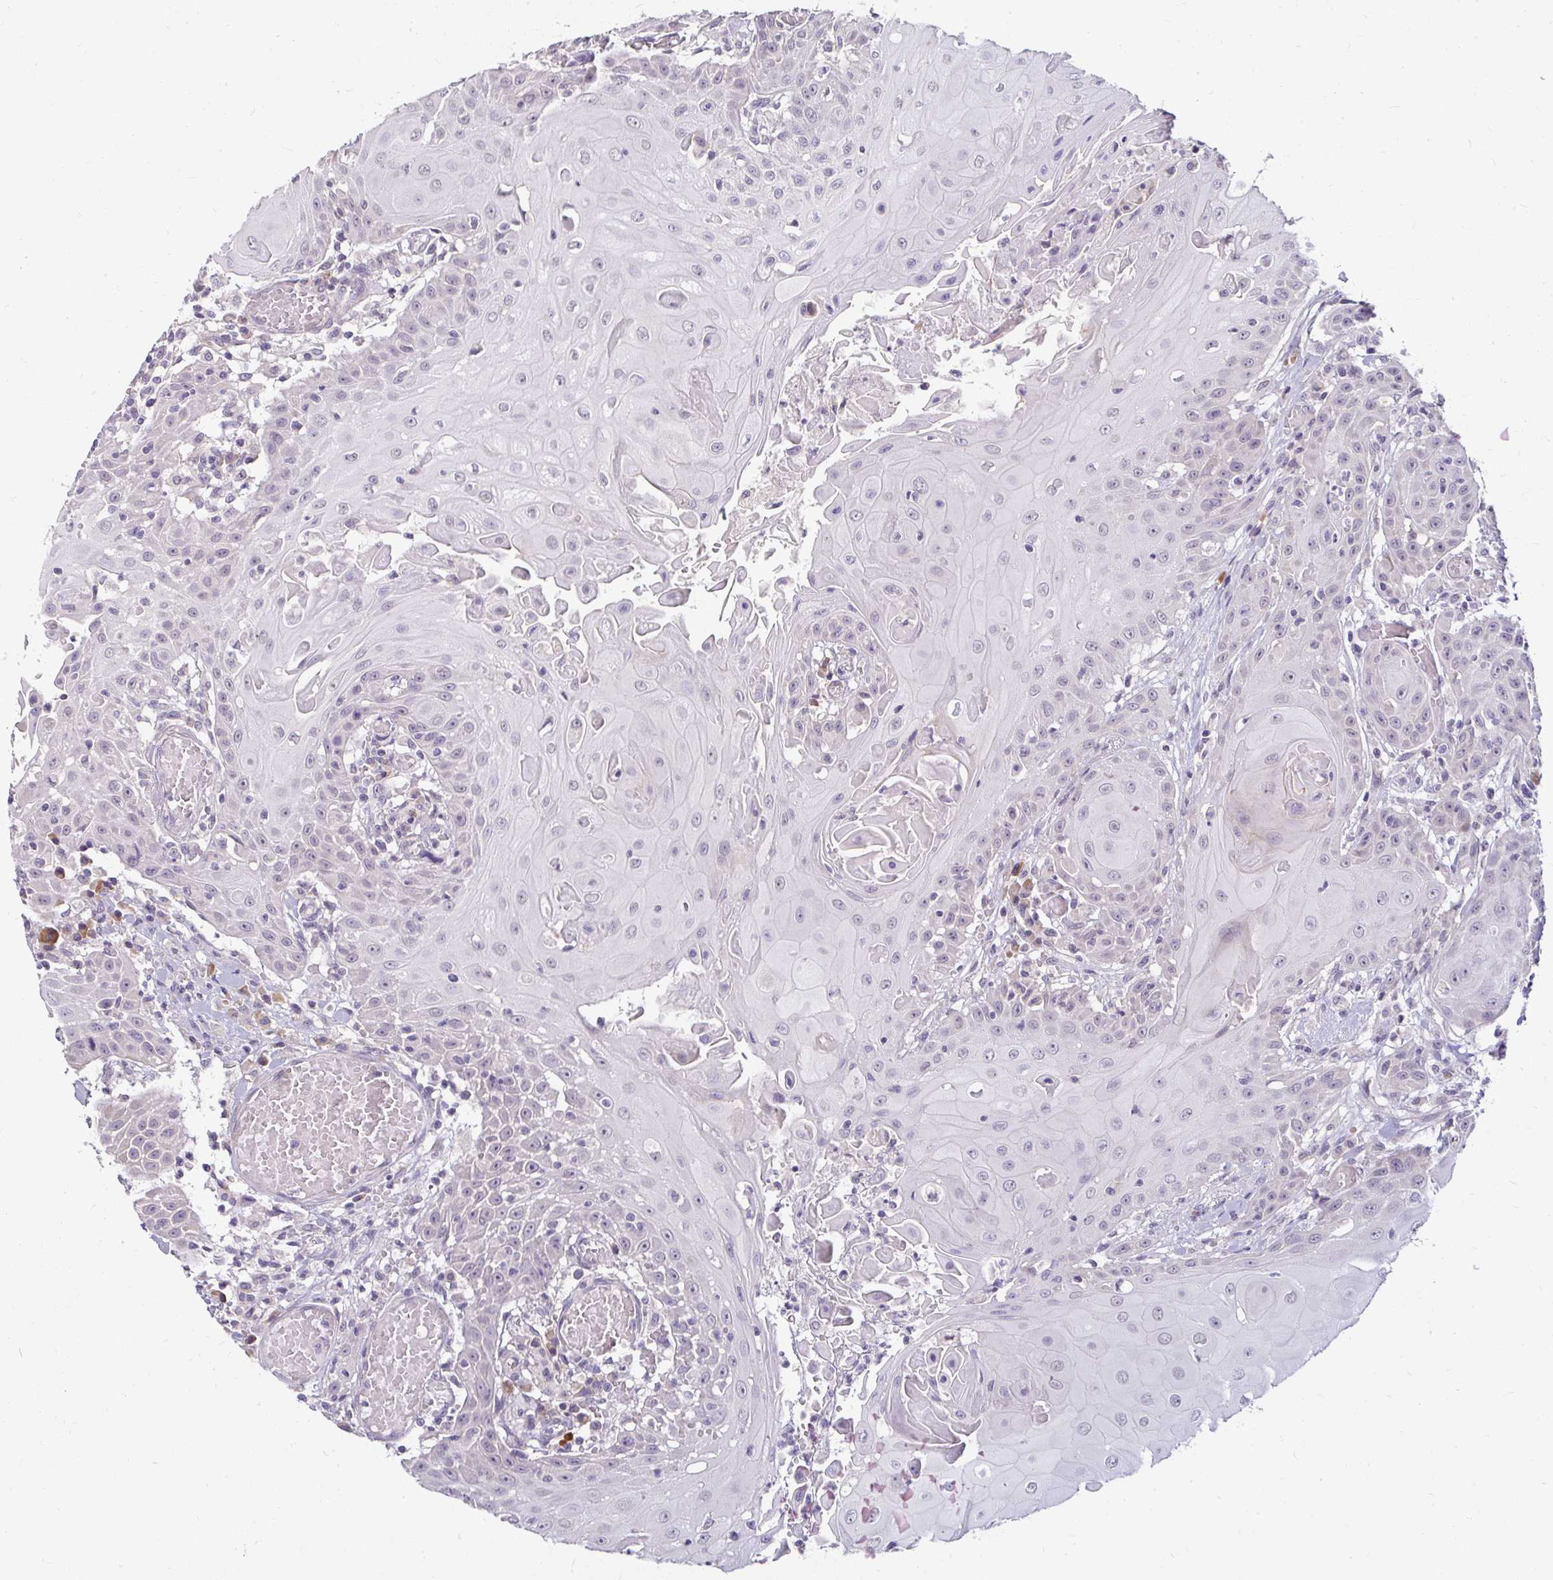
{"staining": {"intensity": "negative", "quantity": "none", "location": "none"}, "tissue": "head and neck cancer", "cell_type": "Tumor cells", "image_type": "cancer", "snomed": [{"axis": "morphology", "description": "Normal tissue, NOS"}, {"axis": "morphology", "description": "Squamous cell carcinoma, NOS"}, {"axis": "topography", "description": "Oral tissue"}, {"axis": "topography", "description": "Head-Neck"}], "caption": "High magnification brightfield microscopy of head and neck cancer stained with DAB (brown) and counterstained with hematoxylin (blue): tumor cells show no significant expression.", "gene": "DDN", "patient": {"sex": "female", "age": 55}}